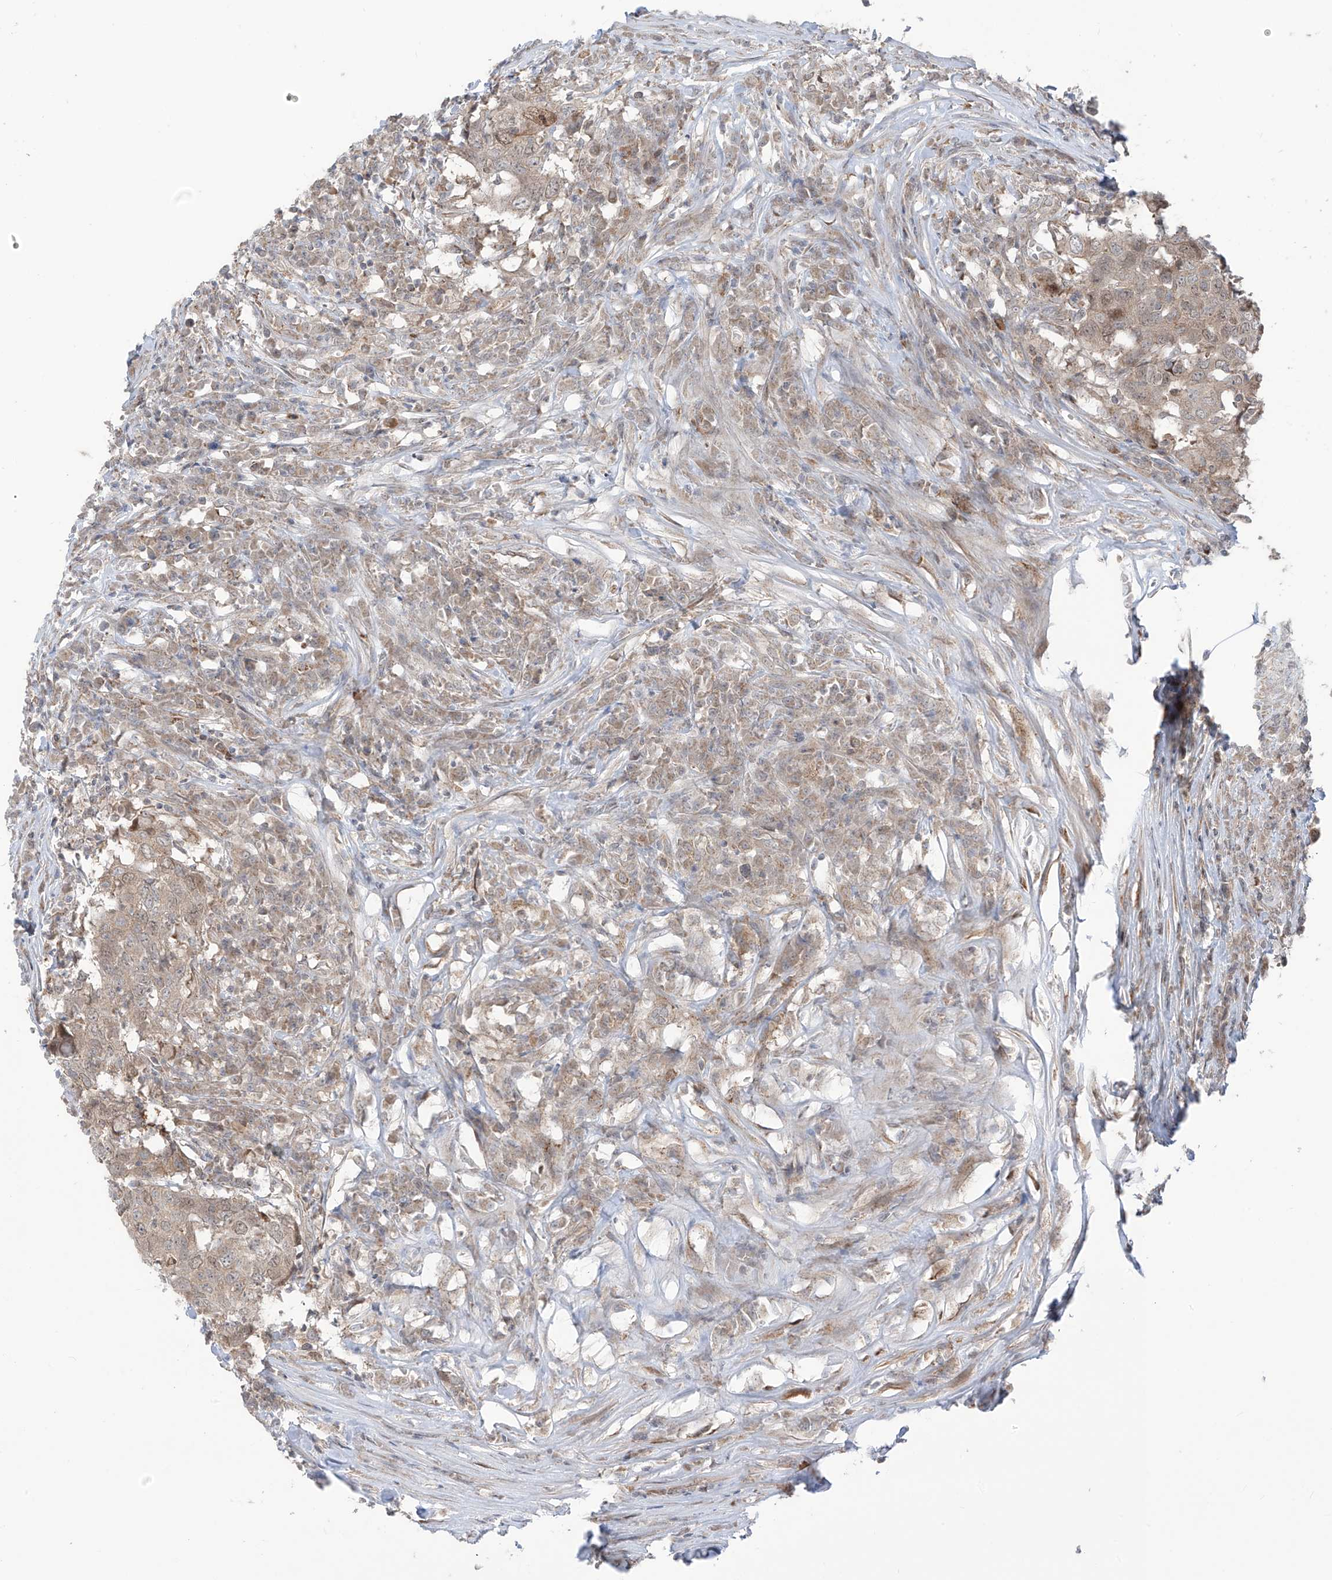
{"staining": {"intensity": "weak", "quantity": "25%-75%", "location": "cytoplasmic/membranous"}, "tissue": "head and neck cancer", "cell_type": "Tumor cells", "image_type": "cancer", "snomed": [{"axis": "morphology", "description": "Squamous cell carcinoma, NOS"}, {"axis": "topography", "description": "Head-Neck"}], "caption": "Protein expression analysis of human head and neck cancer reveals weak cytoplasmic/membranous staining in about 25%-75% of tumor cells. (DAB (3,3'-diaminobenzidine) = brown stain, brightfield microscopy at high magnification).", "gene": "PDE11A", "patient": {"sex": "male", "age": 66}}